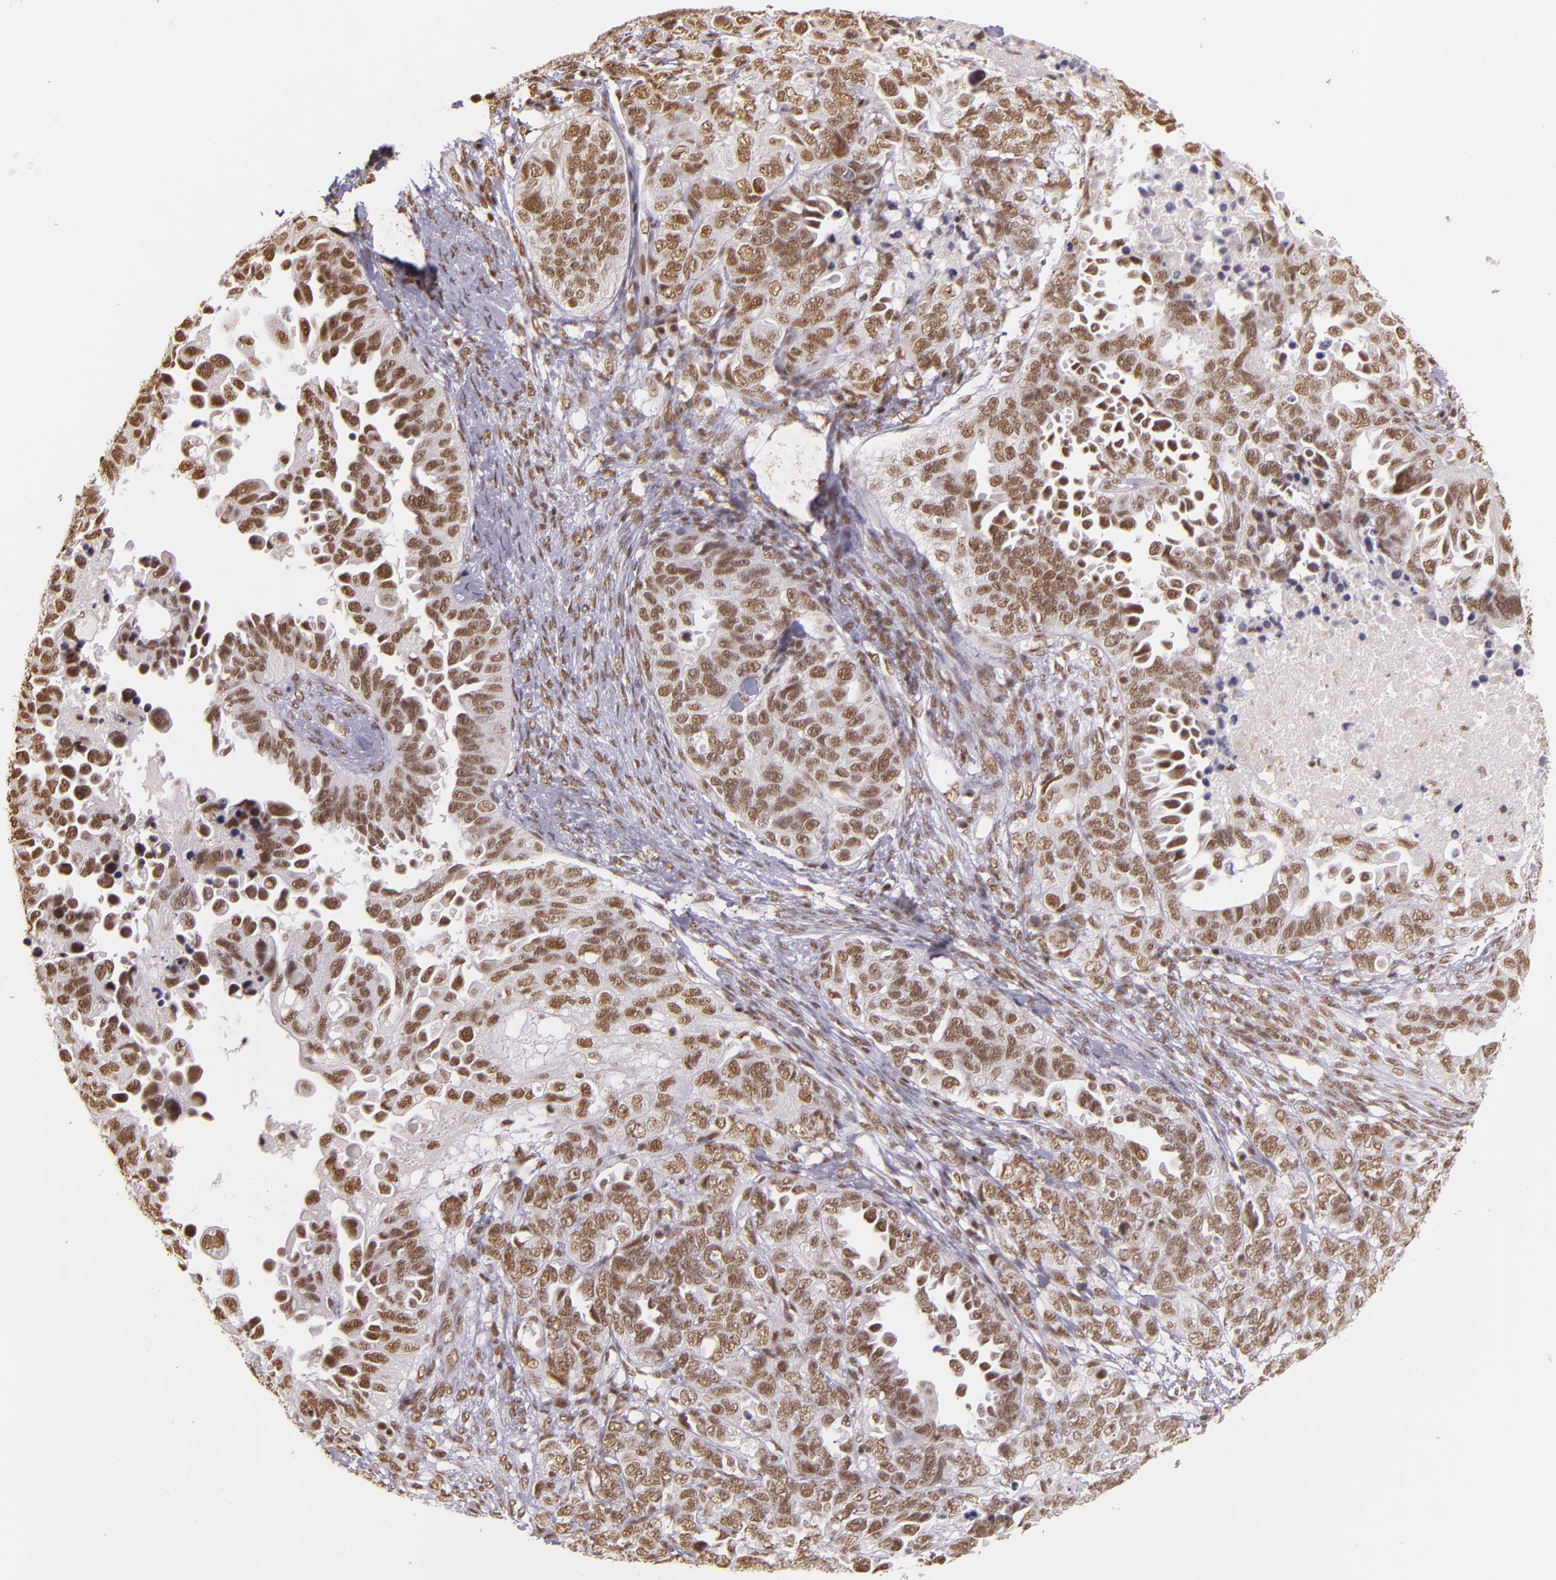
{"staining": {"intensity": "moderate", "quantity": ">75%", "location": "nuclear"}, "tissue": "ovarian cancer", "cell_type": "Tumor cells", "image_type": "cancer", "snomed": [{"axis": "morphology", "description": "Cystadenocarcinoma, serous, NOS"}, {"axis": "topography", "description": "Ovary"}], "caption": "Ovarian cancer (serous cystadenocarcinoma) stained for a protein (brown) exhibits moderate nuclear positive positivity in approximately >75% of tumor cells.", "gene": "USF1", "patient": {"sex": "female", "age": 82}}